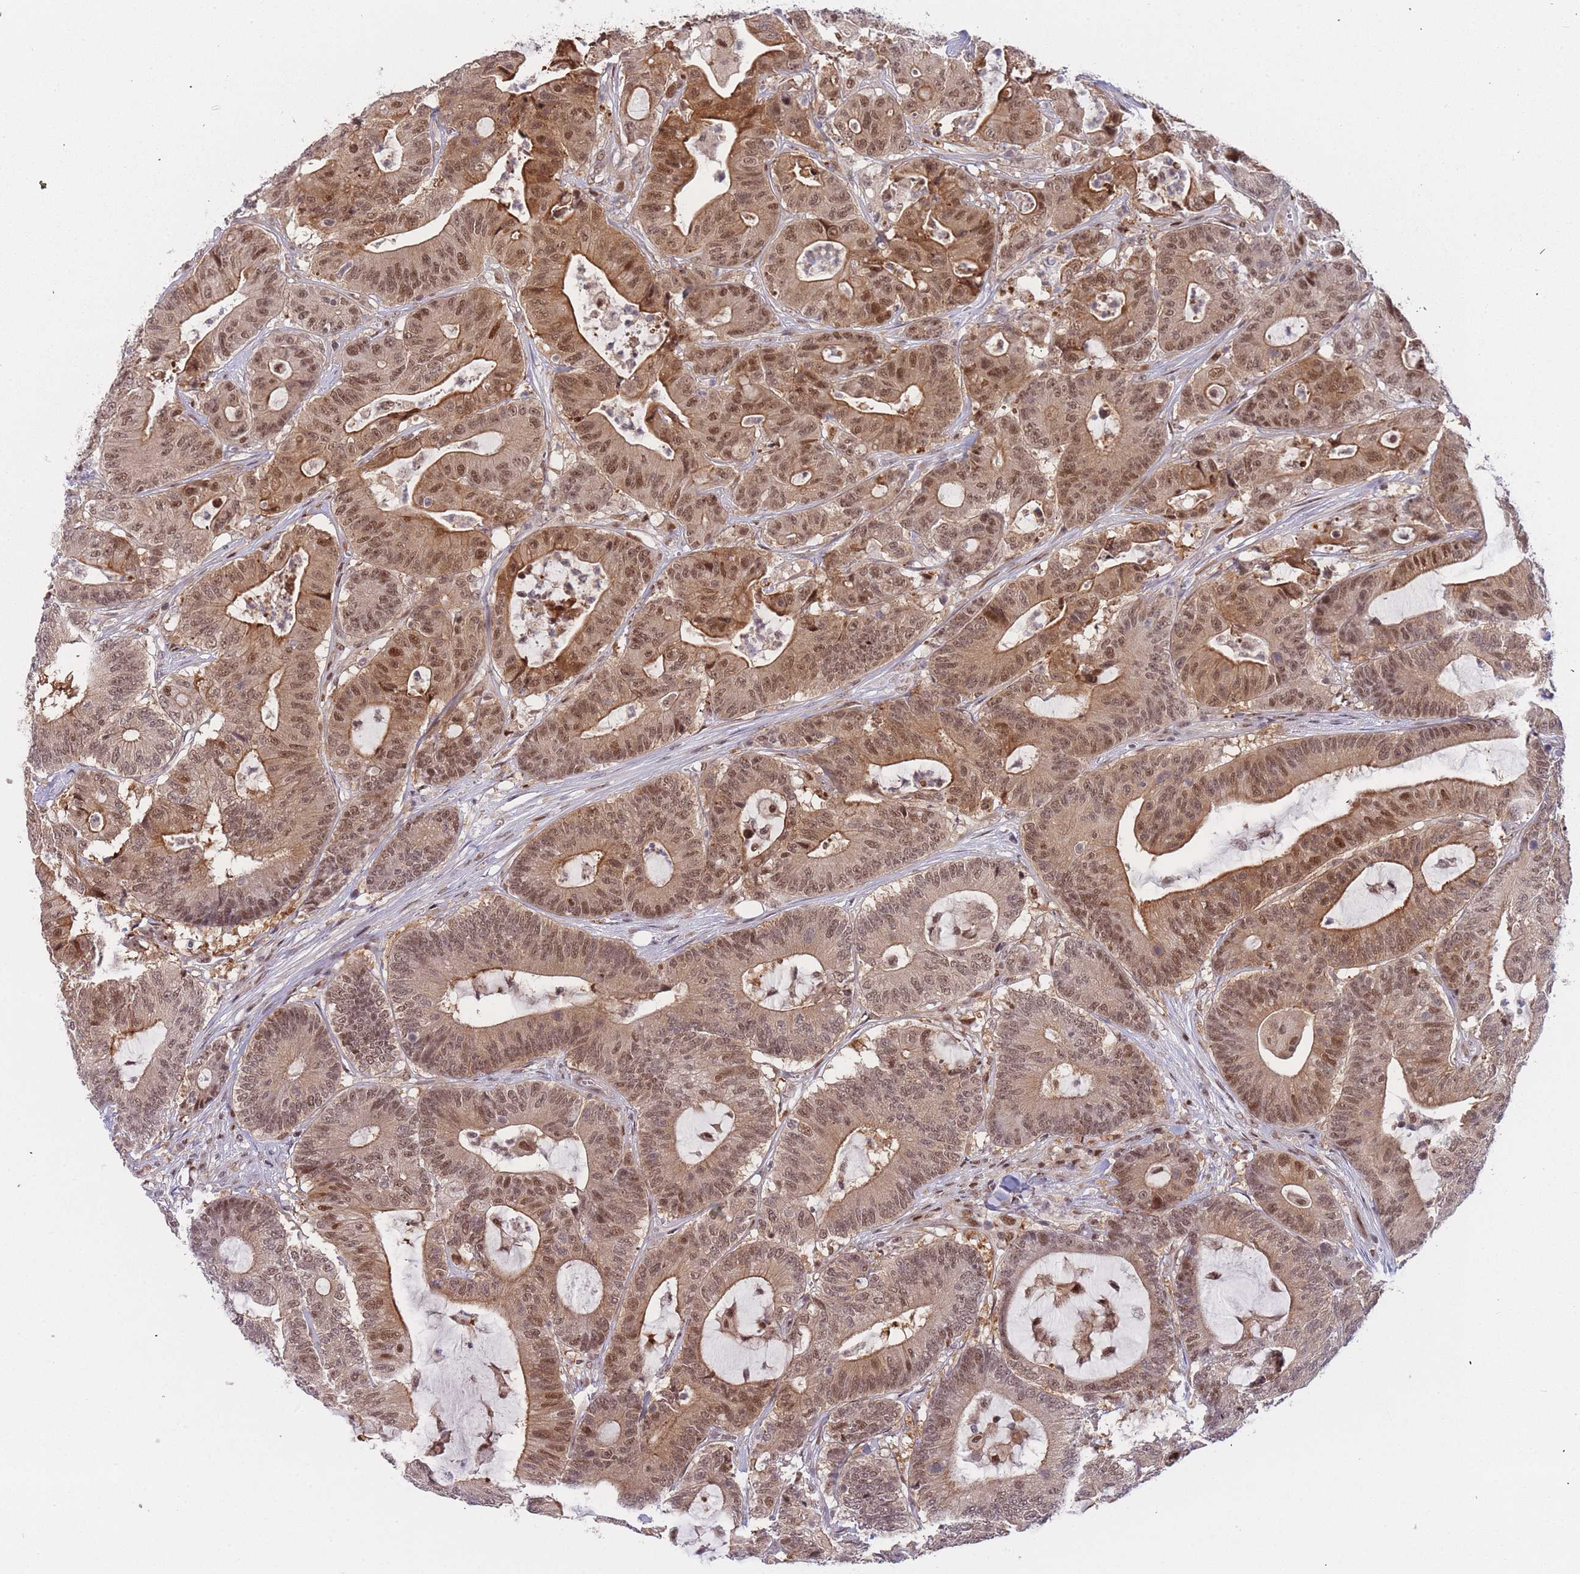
{"staining": {"intensity": "moderate", "quantity": ">75%", "location": "cytoplasmic/membranous,nuclear"}, "tissue": "colorectal cancer", "cell_type": "Tumor cells", "image_type": "cancer", "snomed": [{"axis": "morphology", "description": "Adenocarcinoma, NOS"}, {"axis": "topography", "description": "Colon"}], "caption": "Colorectal adenocarcinoma stained with immunohistochemistry demonstrates moderate cytoplasmic/membranous and nuclear positivity in approximately >75% of tumor cells.", "gene": "DEAF1", "patient": {"sex": "female", "age": 84}}